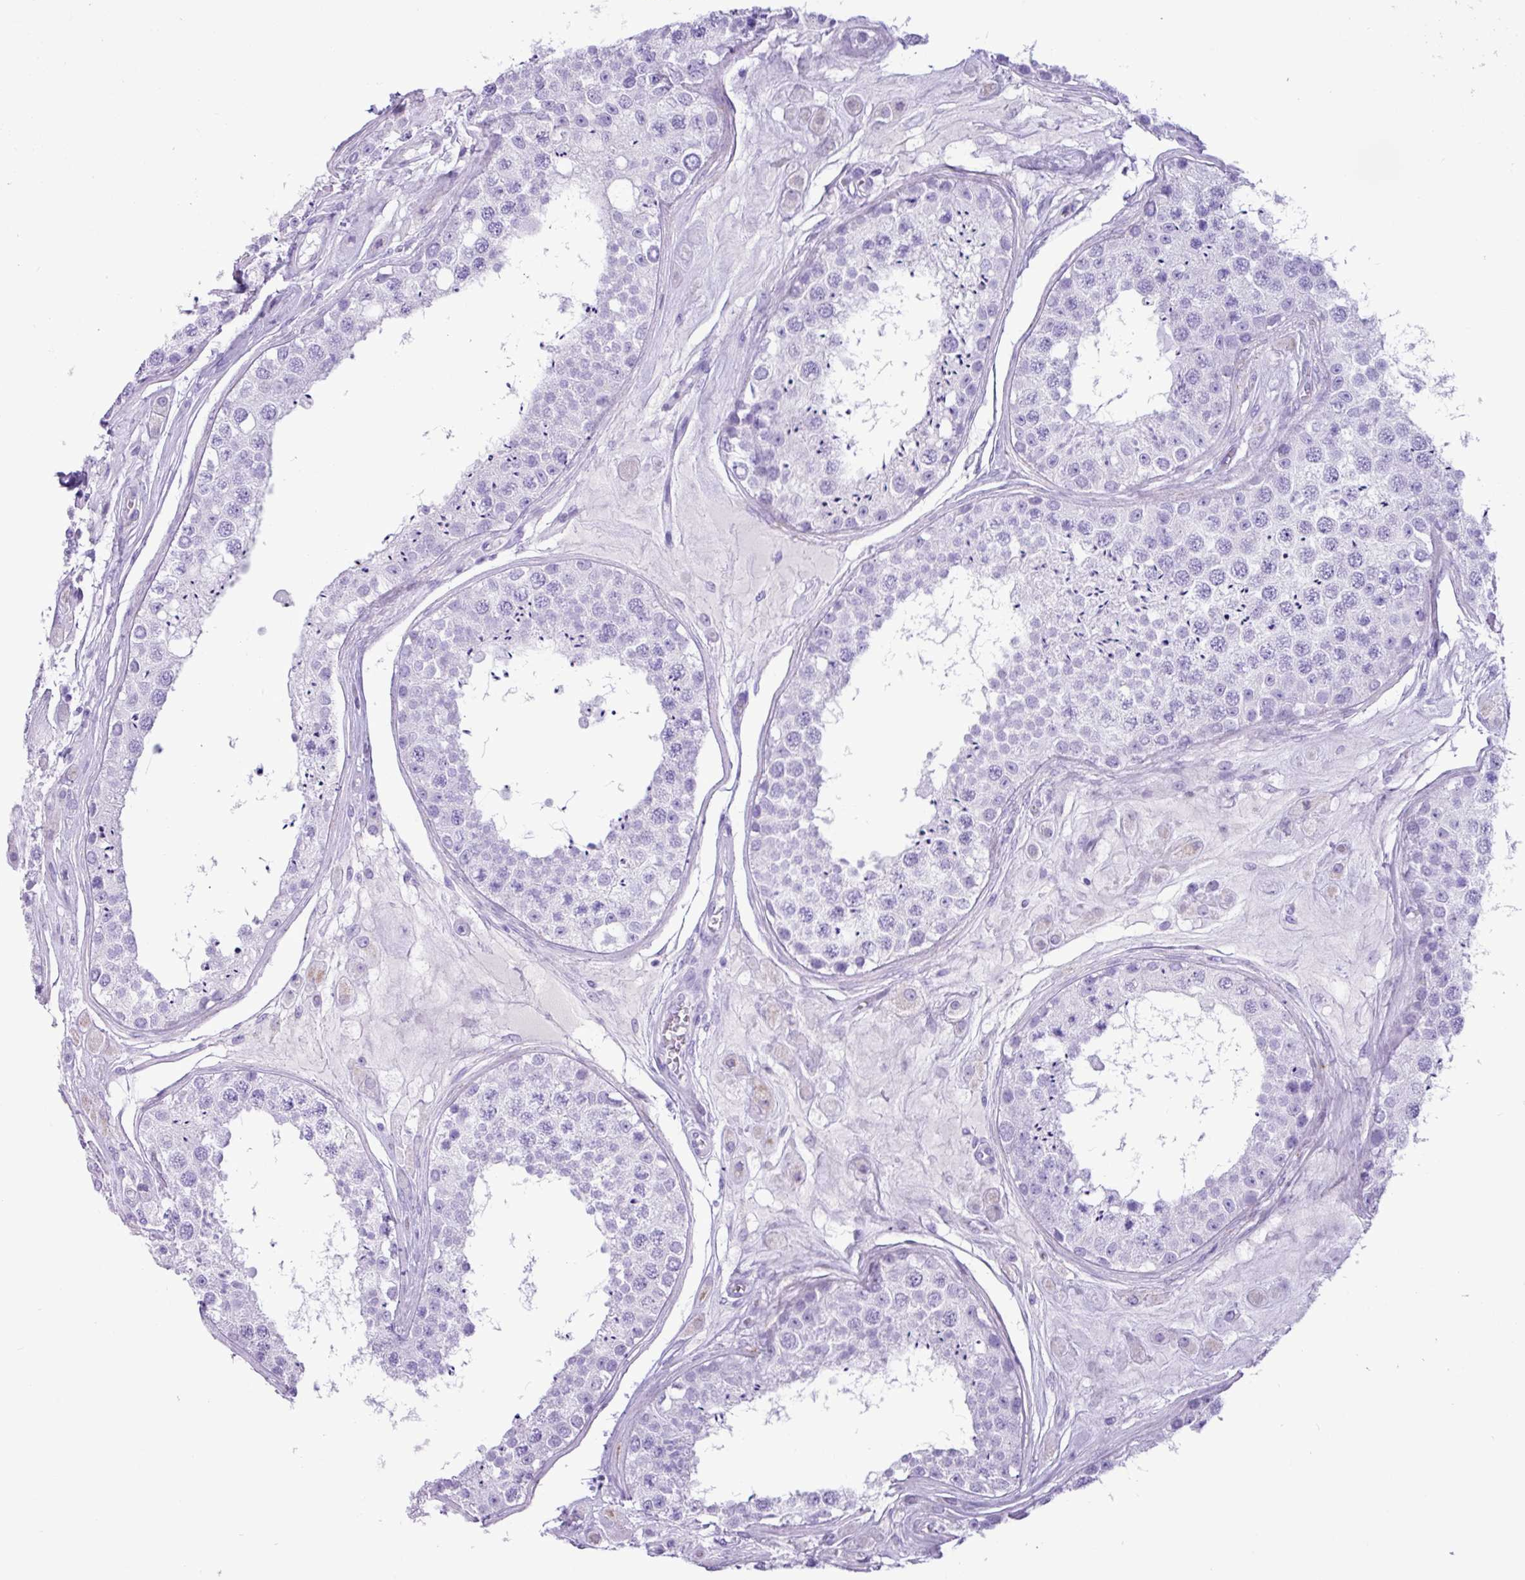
{"staining": {"intensity": "negative", "quantity": "none", "location": "none"}, "tissue": "testis", "cell_type": "Cells in seminiferous ducts", "image_type": "normal", "snomed": [{"axis": "morphology", "description": "Normal tissue, NOS"}, {"axis": "topography", "description": "Testis"}], "caption": "IHC histopathology image of benign human testis stained for a protein (brown), which demonstrates no positivity in cells in seminiferous ducts. (DAB (3,3'-diaminobenzidine) IHC with hematoxylin counter stain).", "gene": "CKMT2", "patient": {"sex": "male", "age": 25}}